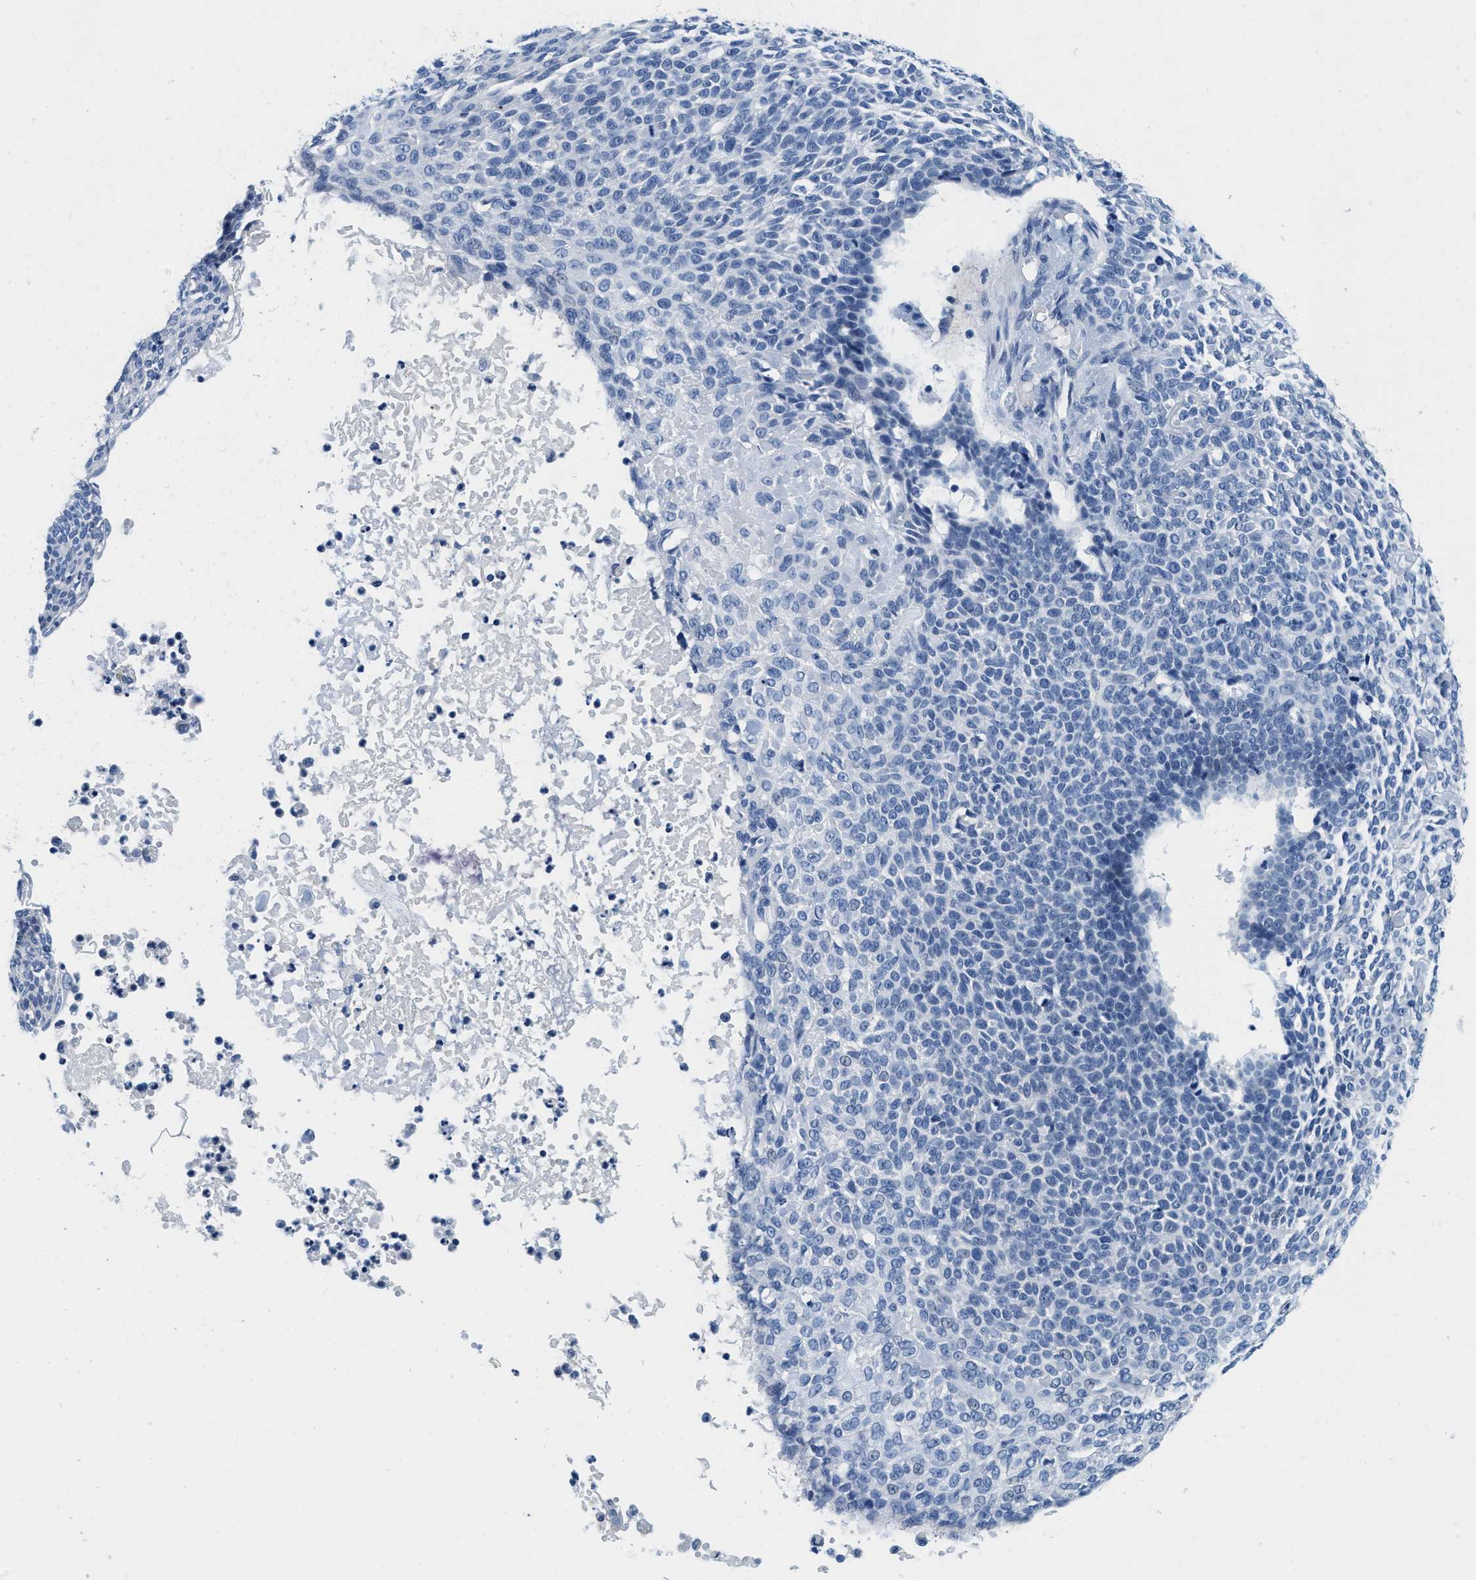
{"staining": {"intensity": "negative", "quantity": "none", "location": "none"}, "tissue": "skin cancer", "cell_type": "Tumor cells", "image_type": "cancer", "snomed": [{"axis": "morphology", "description": "Normal tissue, NOS"}, {"axis": "morphology", "description": "Basal cell carcinoma"}, {"axis": "topography", "description": "Skin"}], "caption": "High magnification brightfield microscopy of basal cell carcinoma (skin) stained with DAB (brown) and counterstained with hematoxylin (blue): tumor cells show no significant staining. Brightfield microscopy of IHC stained with DAB (brown) and hematoxylin (blue), captured at high magnification.", "gene": "GSTM3", "patient": {"sex": "male", "age": 87}}